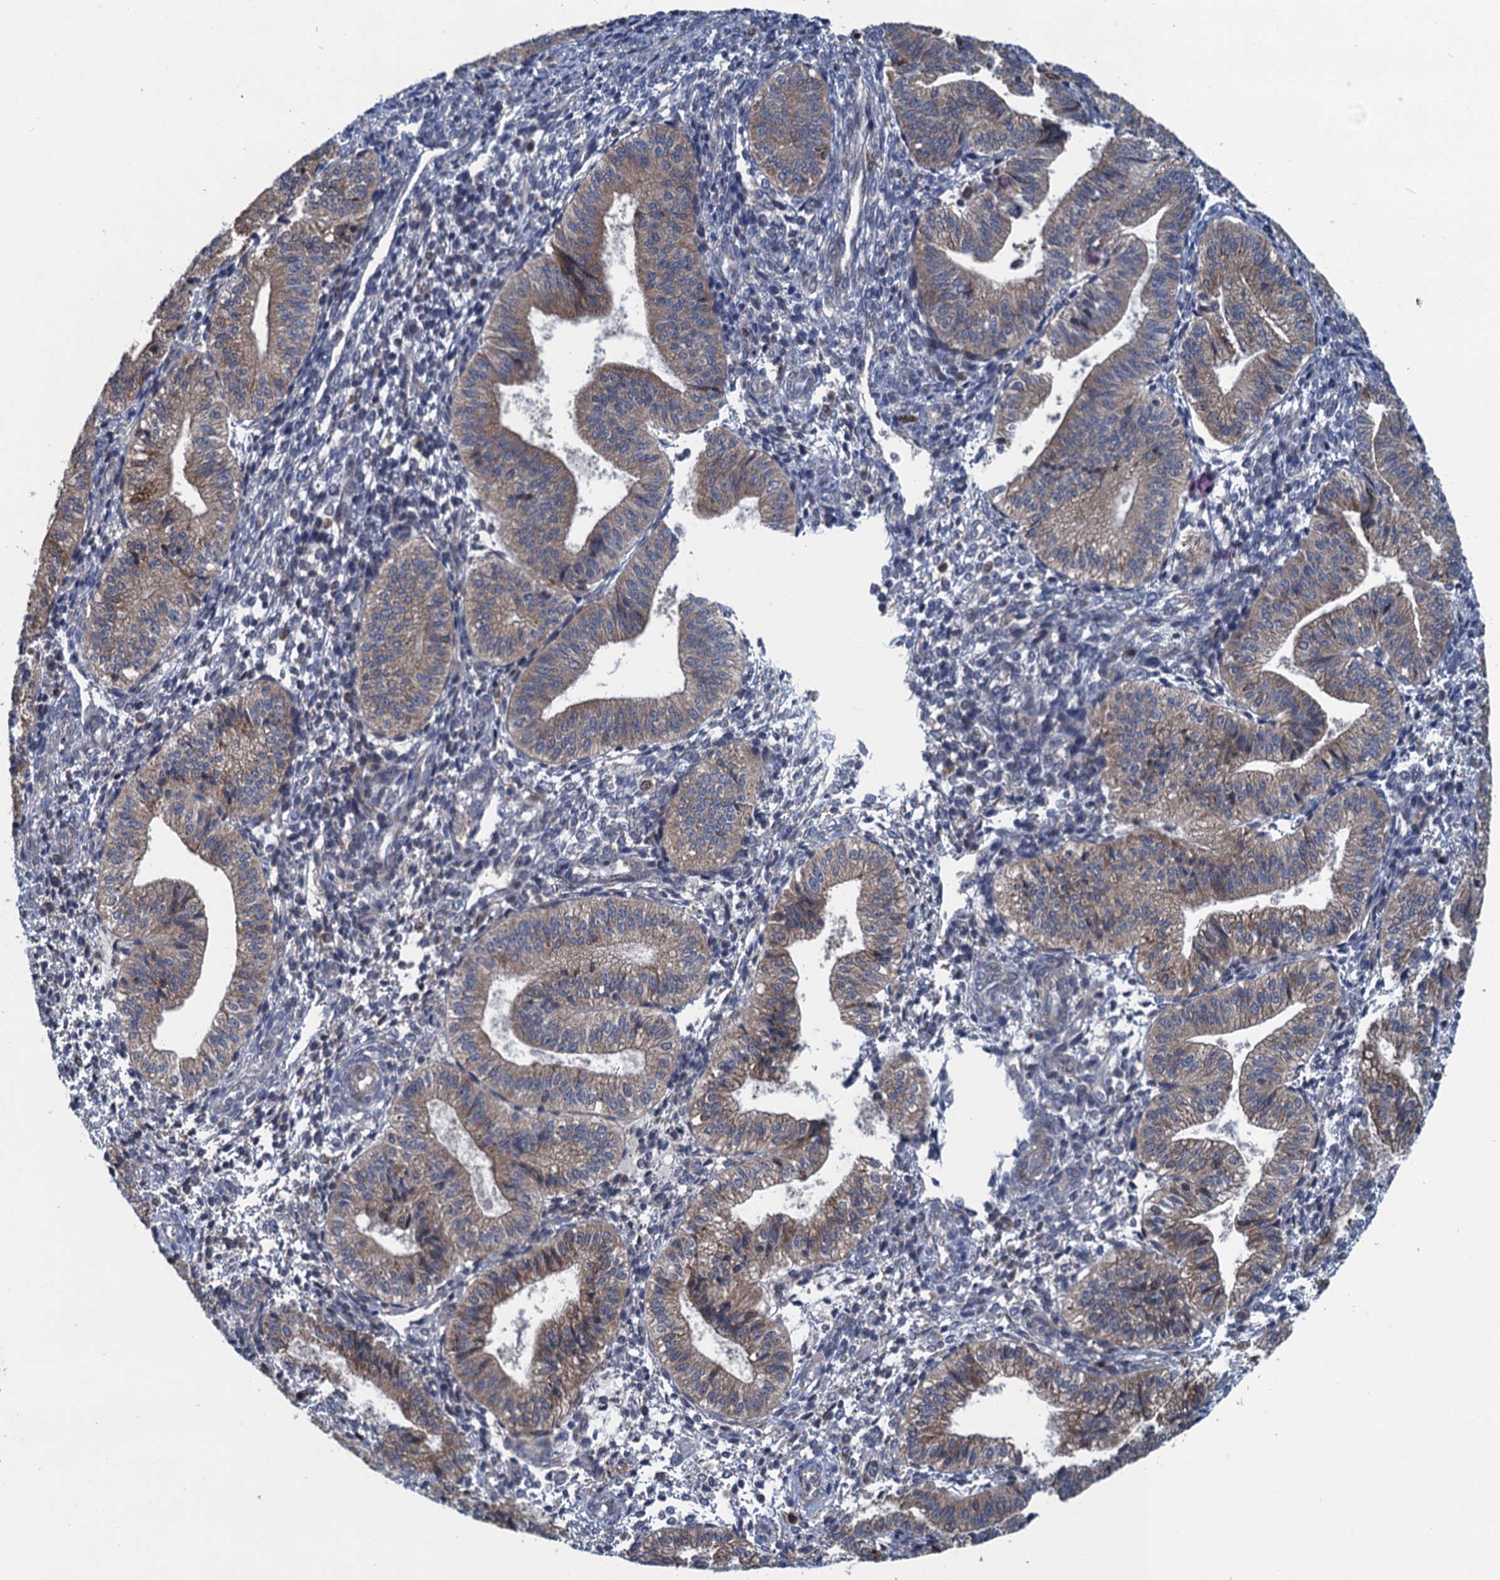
{"staining": {"intensity": "negative", "quantity": "none", "location": "none"}, "tissue": "endometrium", "cell_type": "Cells in endometrial stroma", "image_type": "normal", "snomed": [{"axis": "morphology", "description": "Normal tissue, NOS"}, {"axis": "topography", "description": "Endometrium"}], "caption": "Immunohistochemical staining of normal endometrium shows no significant expression in cells in endometrial stroma.", "gene": "CNTN5", "patient": {"sex": "female", "age": 34}}